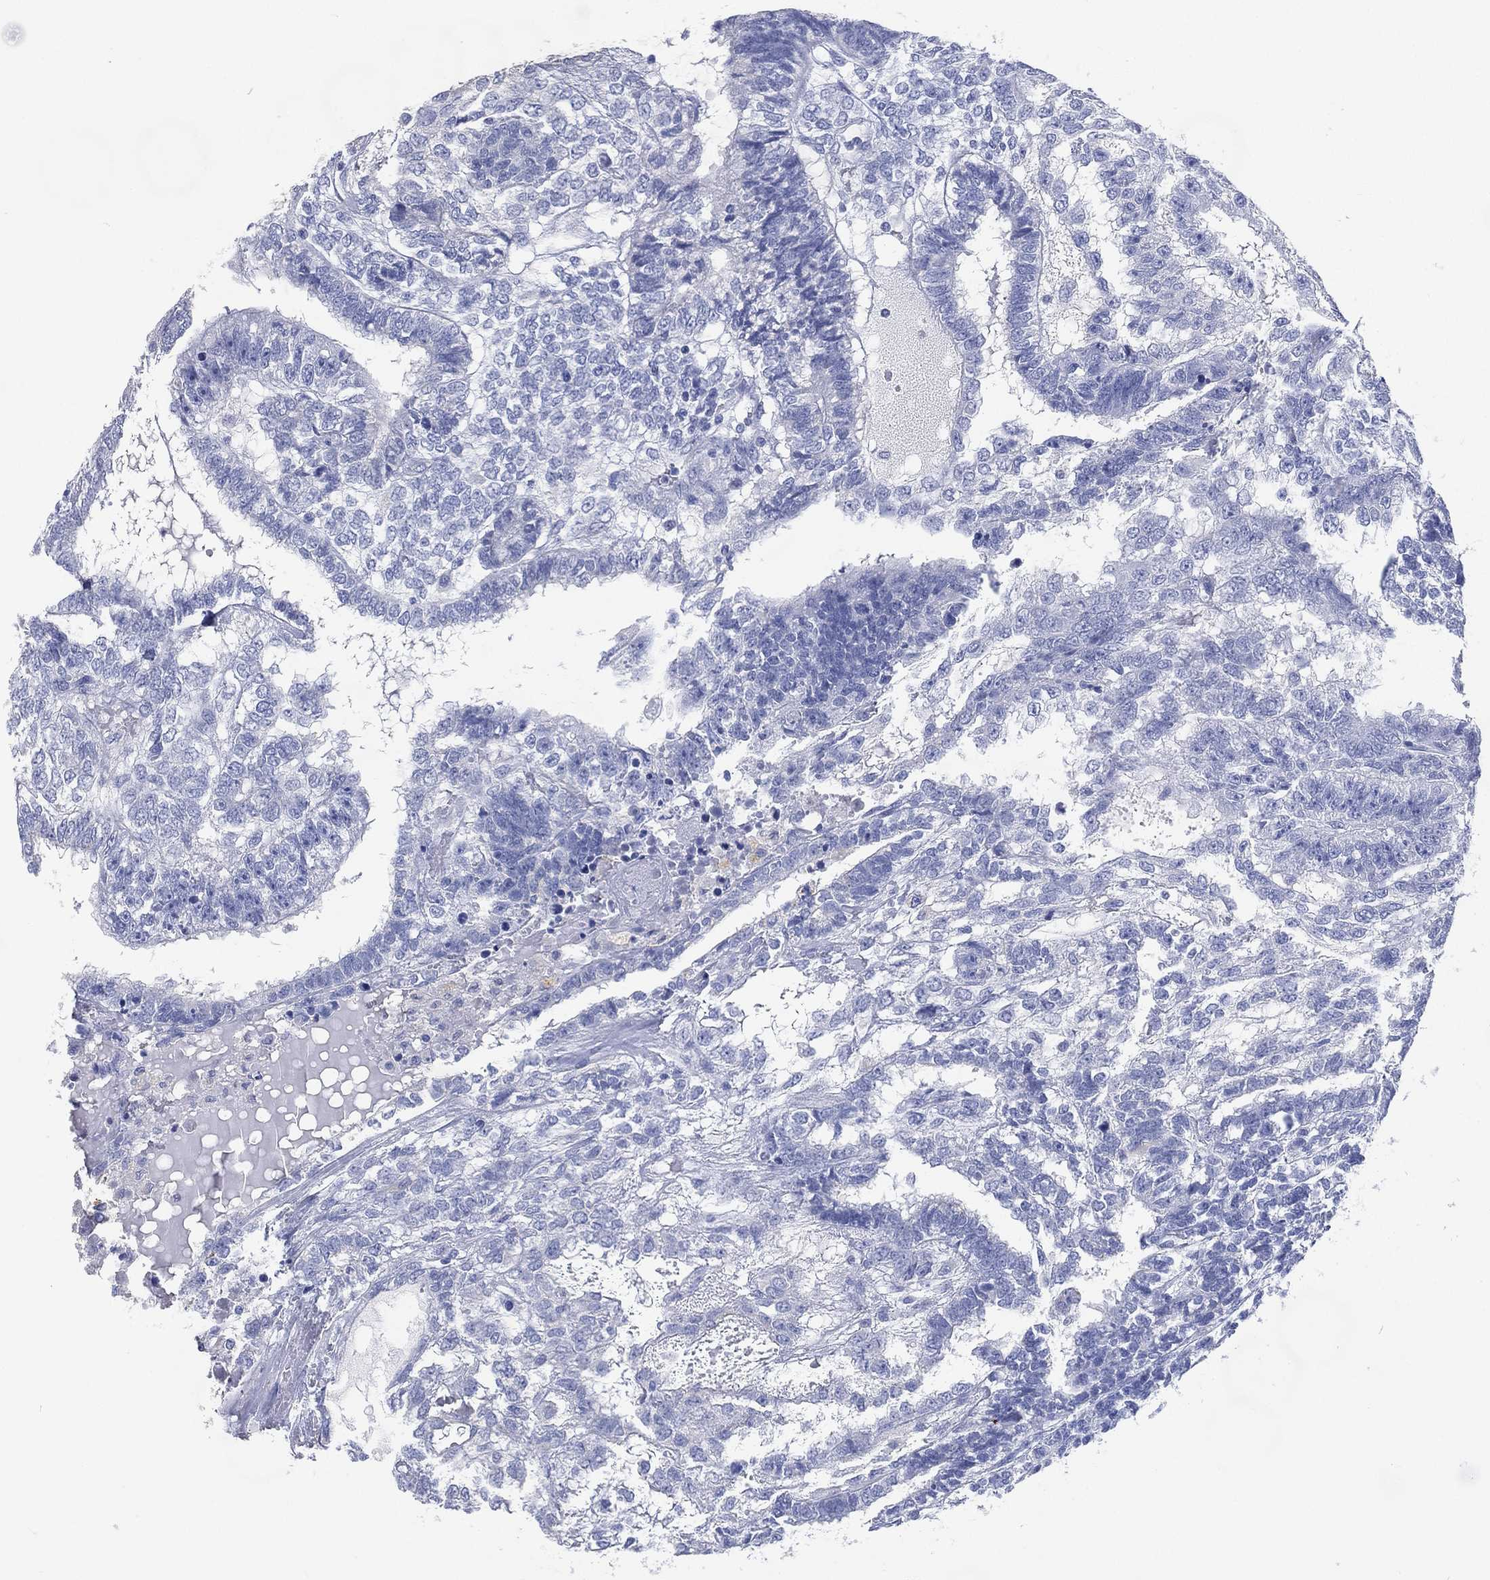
{"staining": {"intensity": "negative", "quantity": "none", "location": "none"}, "tissue": "testis cancer", "cell_type": "Tumor cells", "image_type": "cancer", "snomed": [{"axis": "morphology", "description": "Seminoma, NOS"}, {"axis": "morphology", "description": "Carcinoma, Embryonal, NOS"}, {"axis": "topography", "description": "Testis"}], "caption": "Protein analysis of embryonal carcinoma (testis) shows no significant staining in tumor cells.", "gene": "FMO1", "patient": {"sex": "male", "age": 41}}